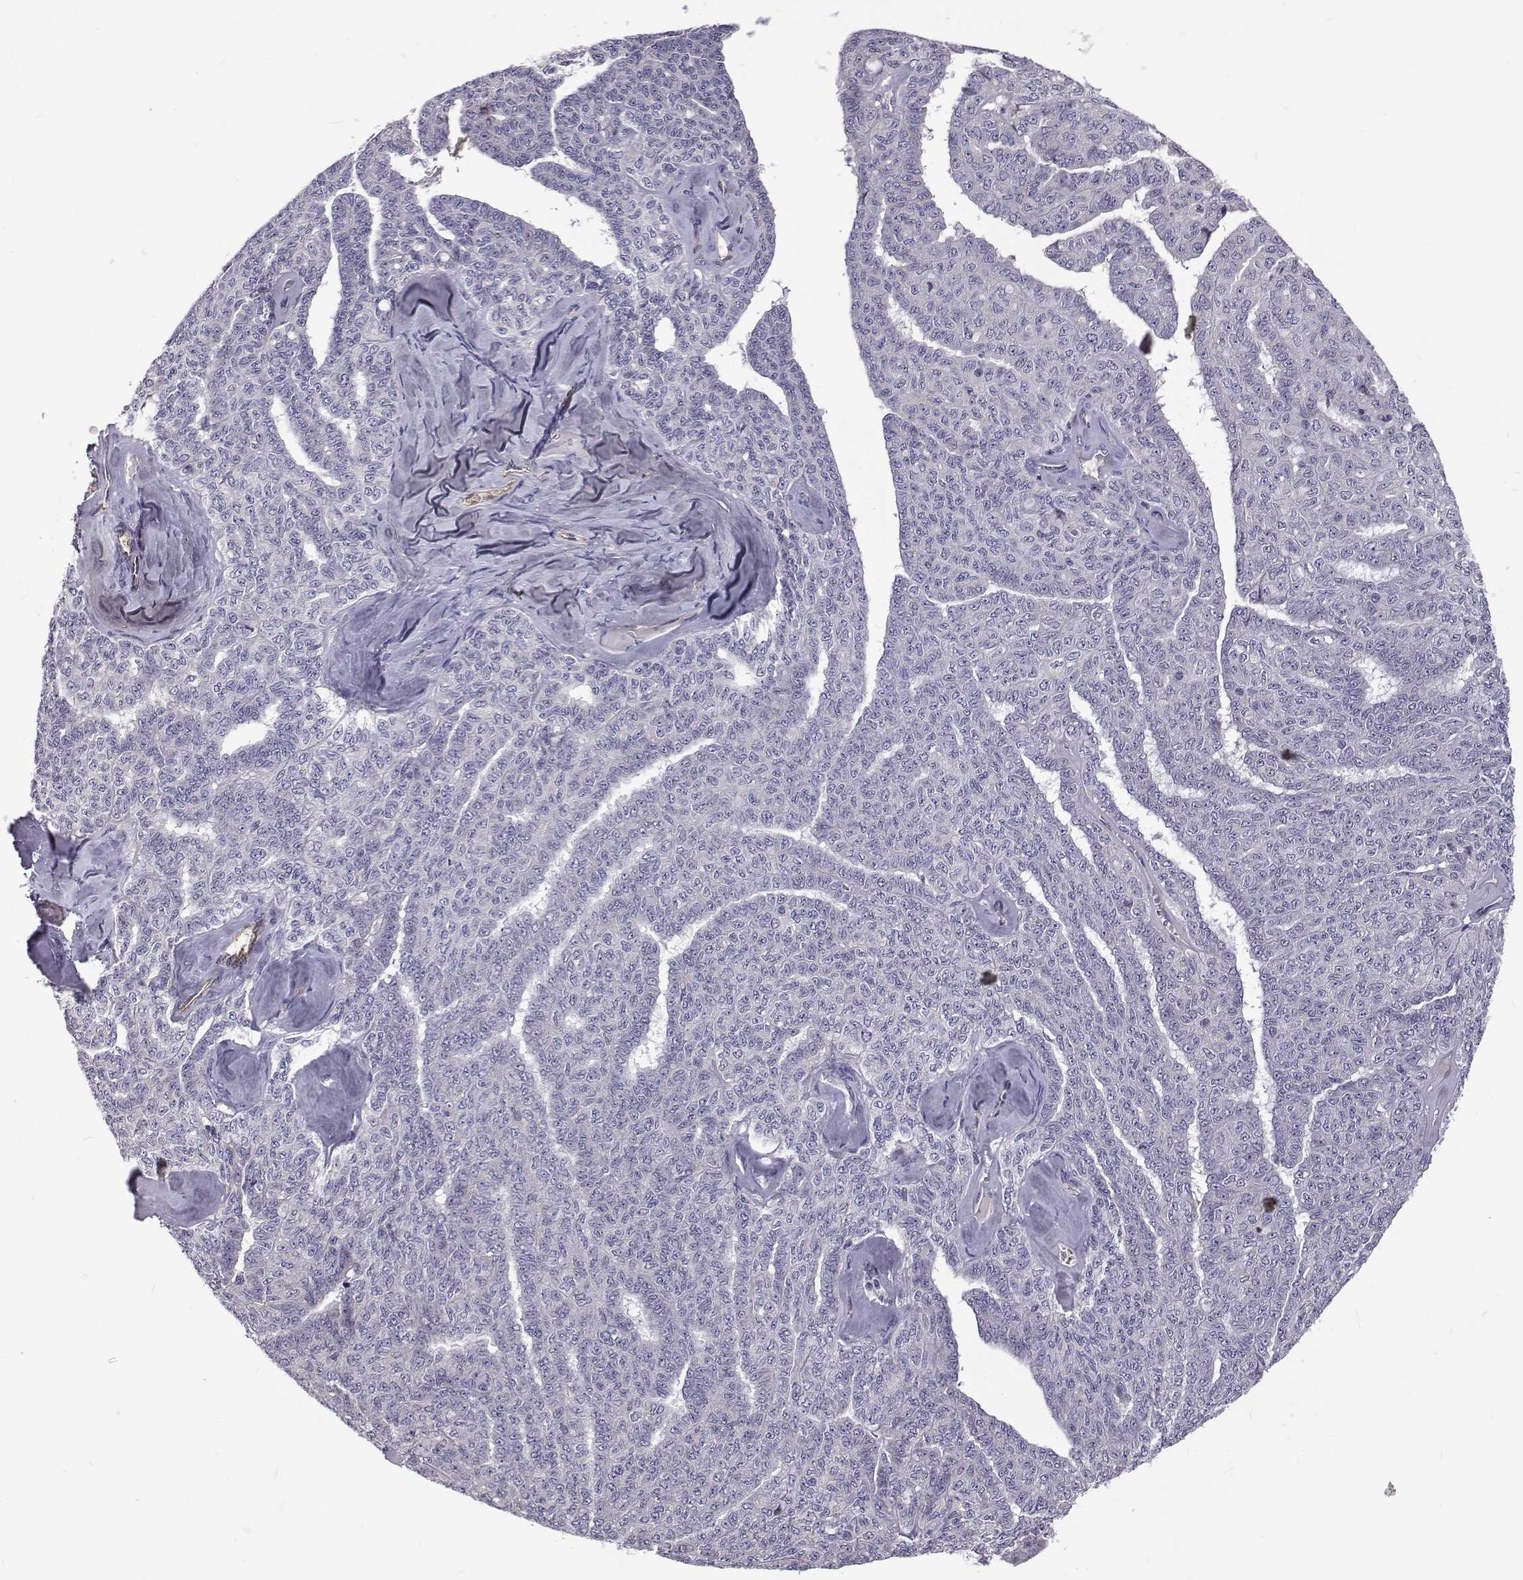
{"staining": {"intensity": "negative", "quantity": "none", "location": "none"}, "tissue": "ovarian cancer", "cell_type": "Tumor cells", "image_type": "cancer", "snomed": [{"axis": "morphology", "description": "Cystadenocarcinoma, serous, NOS"}, {"axis": "topography", "description": "Ovary"}], "caption": "Image shows no protein staining in tumor cells of ovarian serous cystadenocarcinoma tissue.", "gene": "NPR3", "patient": {"sex": "female", "age": 71}}